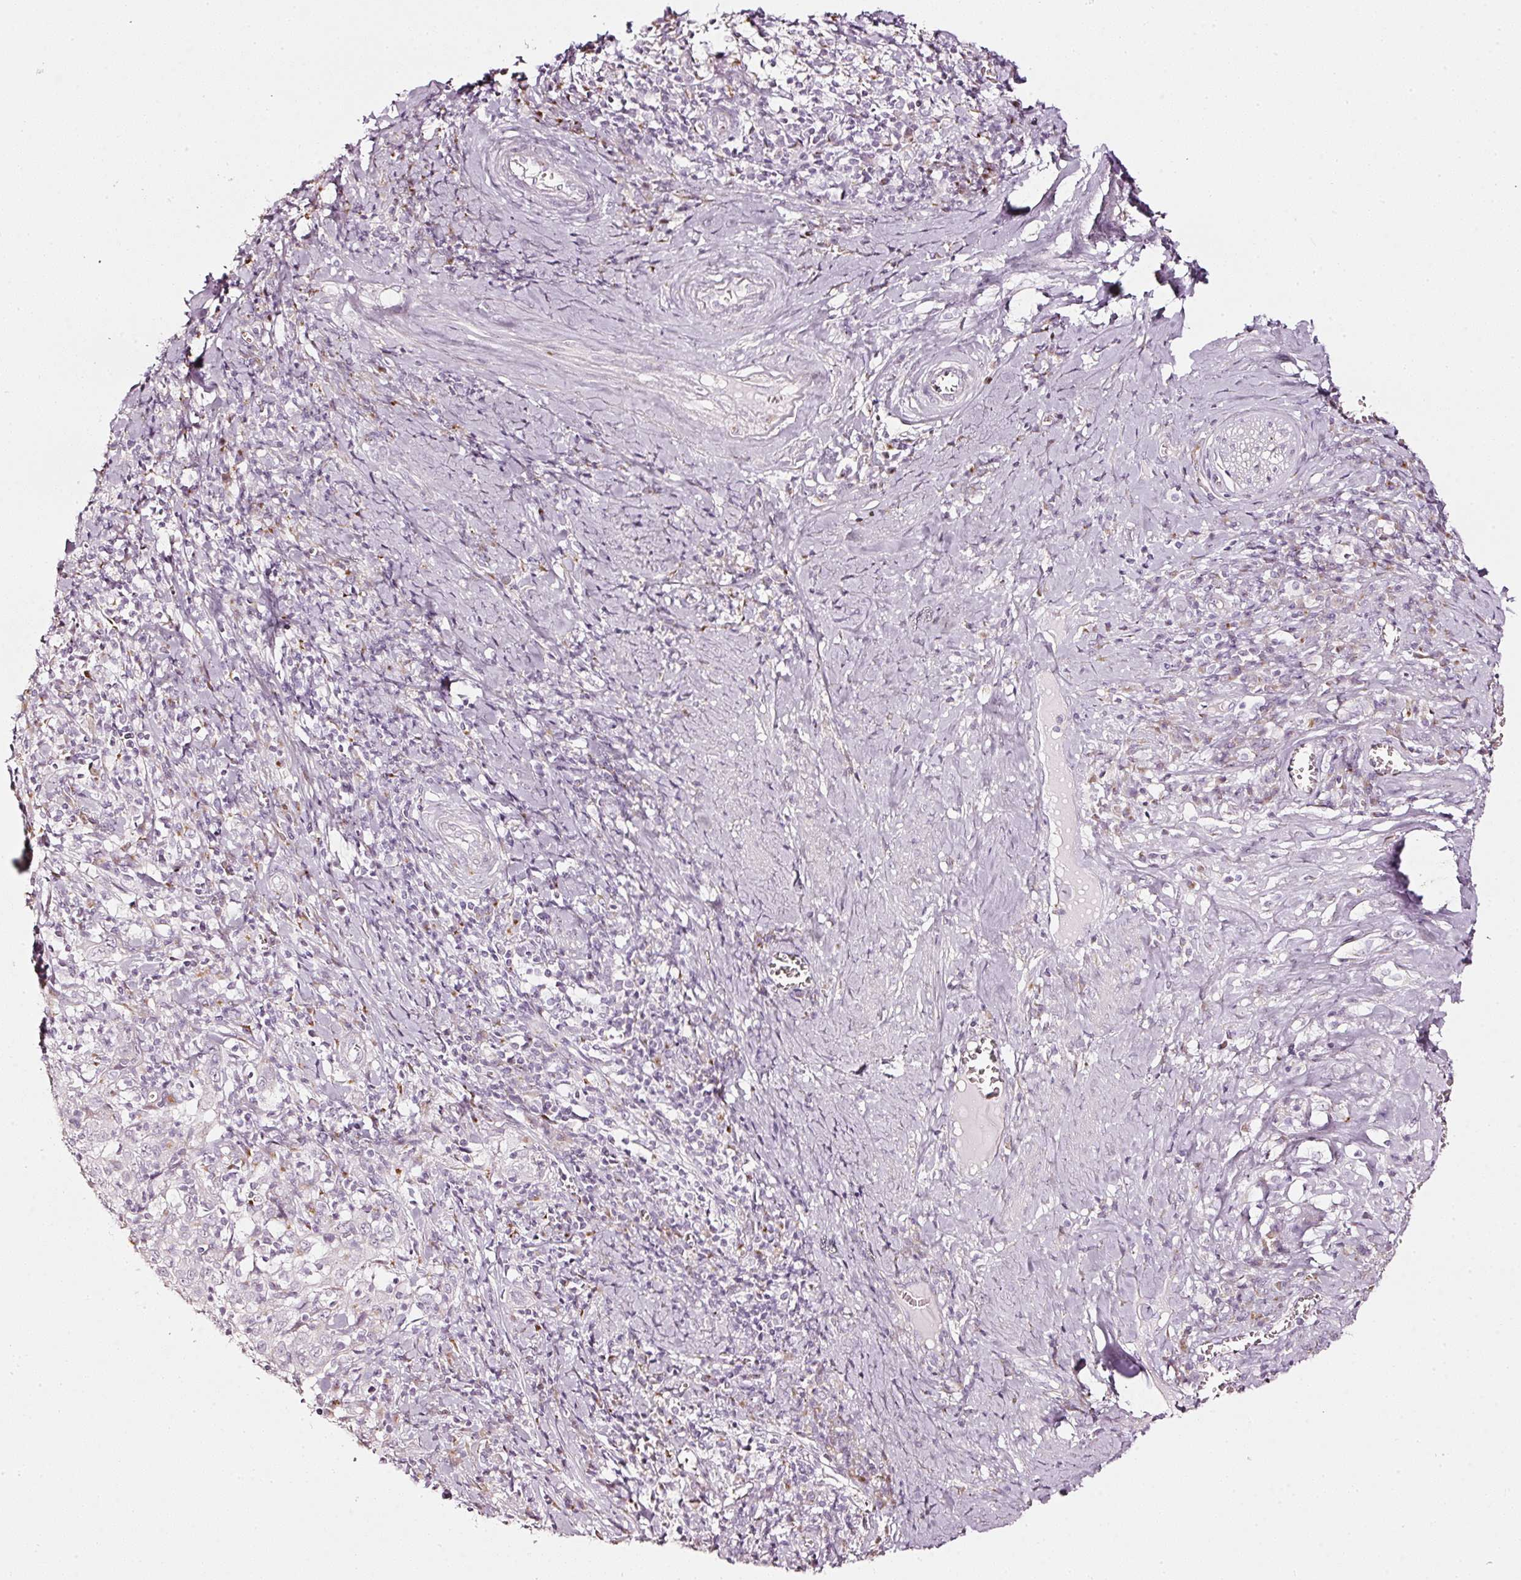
{"staining": {"intensity": "negative", "quantity": "none", "location": "none"}, "tissue": "cervical cancer", "cell_type": "Tumor cells", "image_type": "cancer", "snomed": [{"axis": "morphology", "description": "Squamous cell carcinoma, NOS"}, {"axis": "topography", "description": "Cervix"}], "caption": "This is an IHC photomicrograph of cervical cancer. There is no positivity in tumor cells.", "gene": "SDF4", "patient": {"sex": "female", "age": 46}}